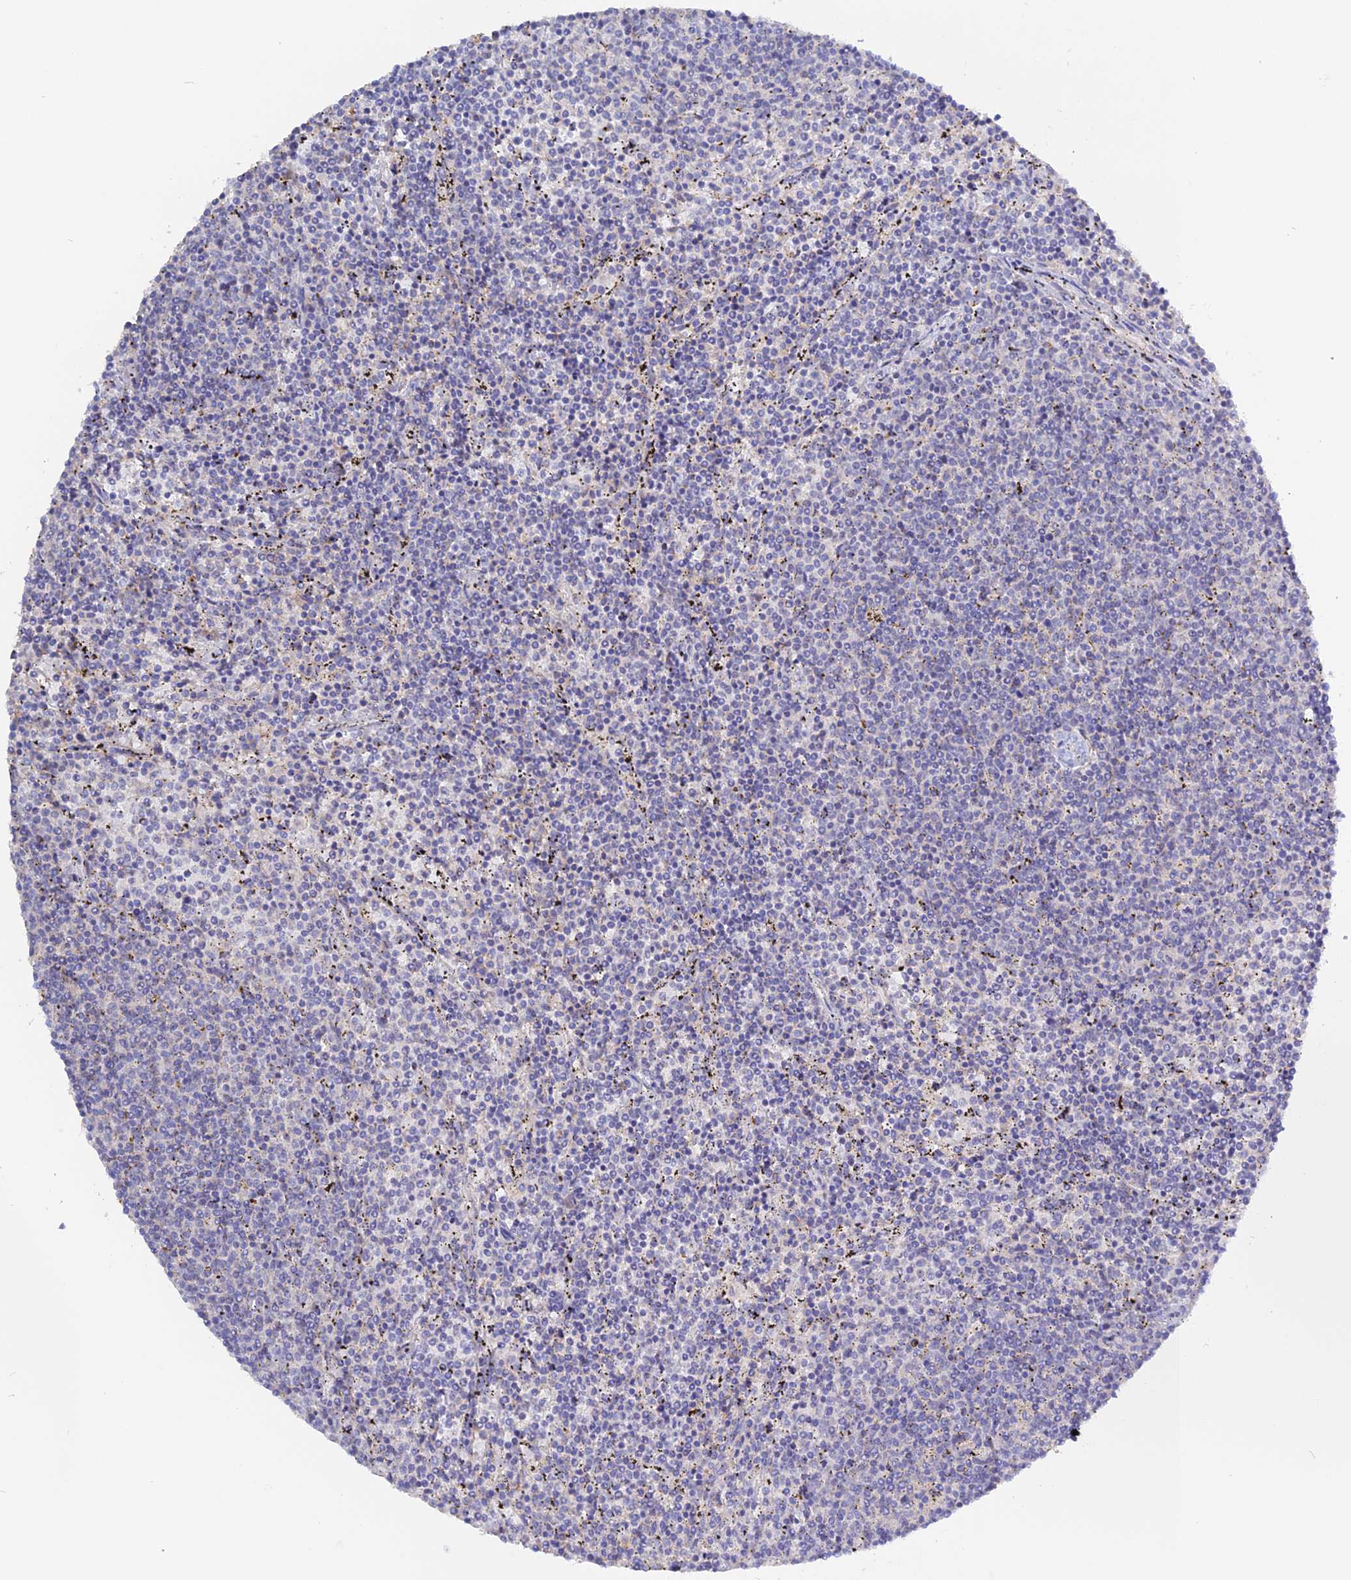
{"staining": {"intensity": "negative", "quantity": "none", "location": "none"}, "tissue": "lymphoma", "cell_type": "Tumor cells", "image_type": "cancer", "snomed": [{"axis": "morphology", "description": "Malignant lymphoma, non-Hodgkin's type, Low grade"}, {"axis": "topography", "description": "Spleen"}], "caption": "Immunohistochemistry image of neoplastic tissue: malignant lymphoma, non-Hodgkin's type (low-grade) stained with DAB (3,3'-diaminobenzidine) exhibits no significant protein expression in tumor cells. (Brightfield microscopy of DAB (3,3'-diaminobenzidine) IHC at high magnification).", "gene": "ADGRA1", "patient": {"sex": "female", "age": 50}}